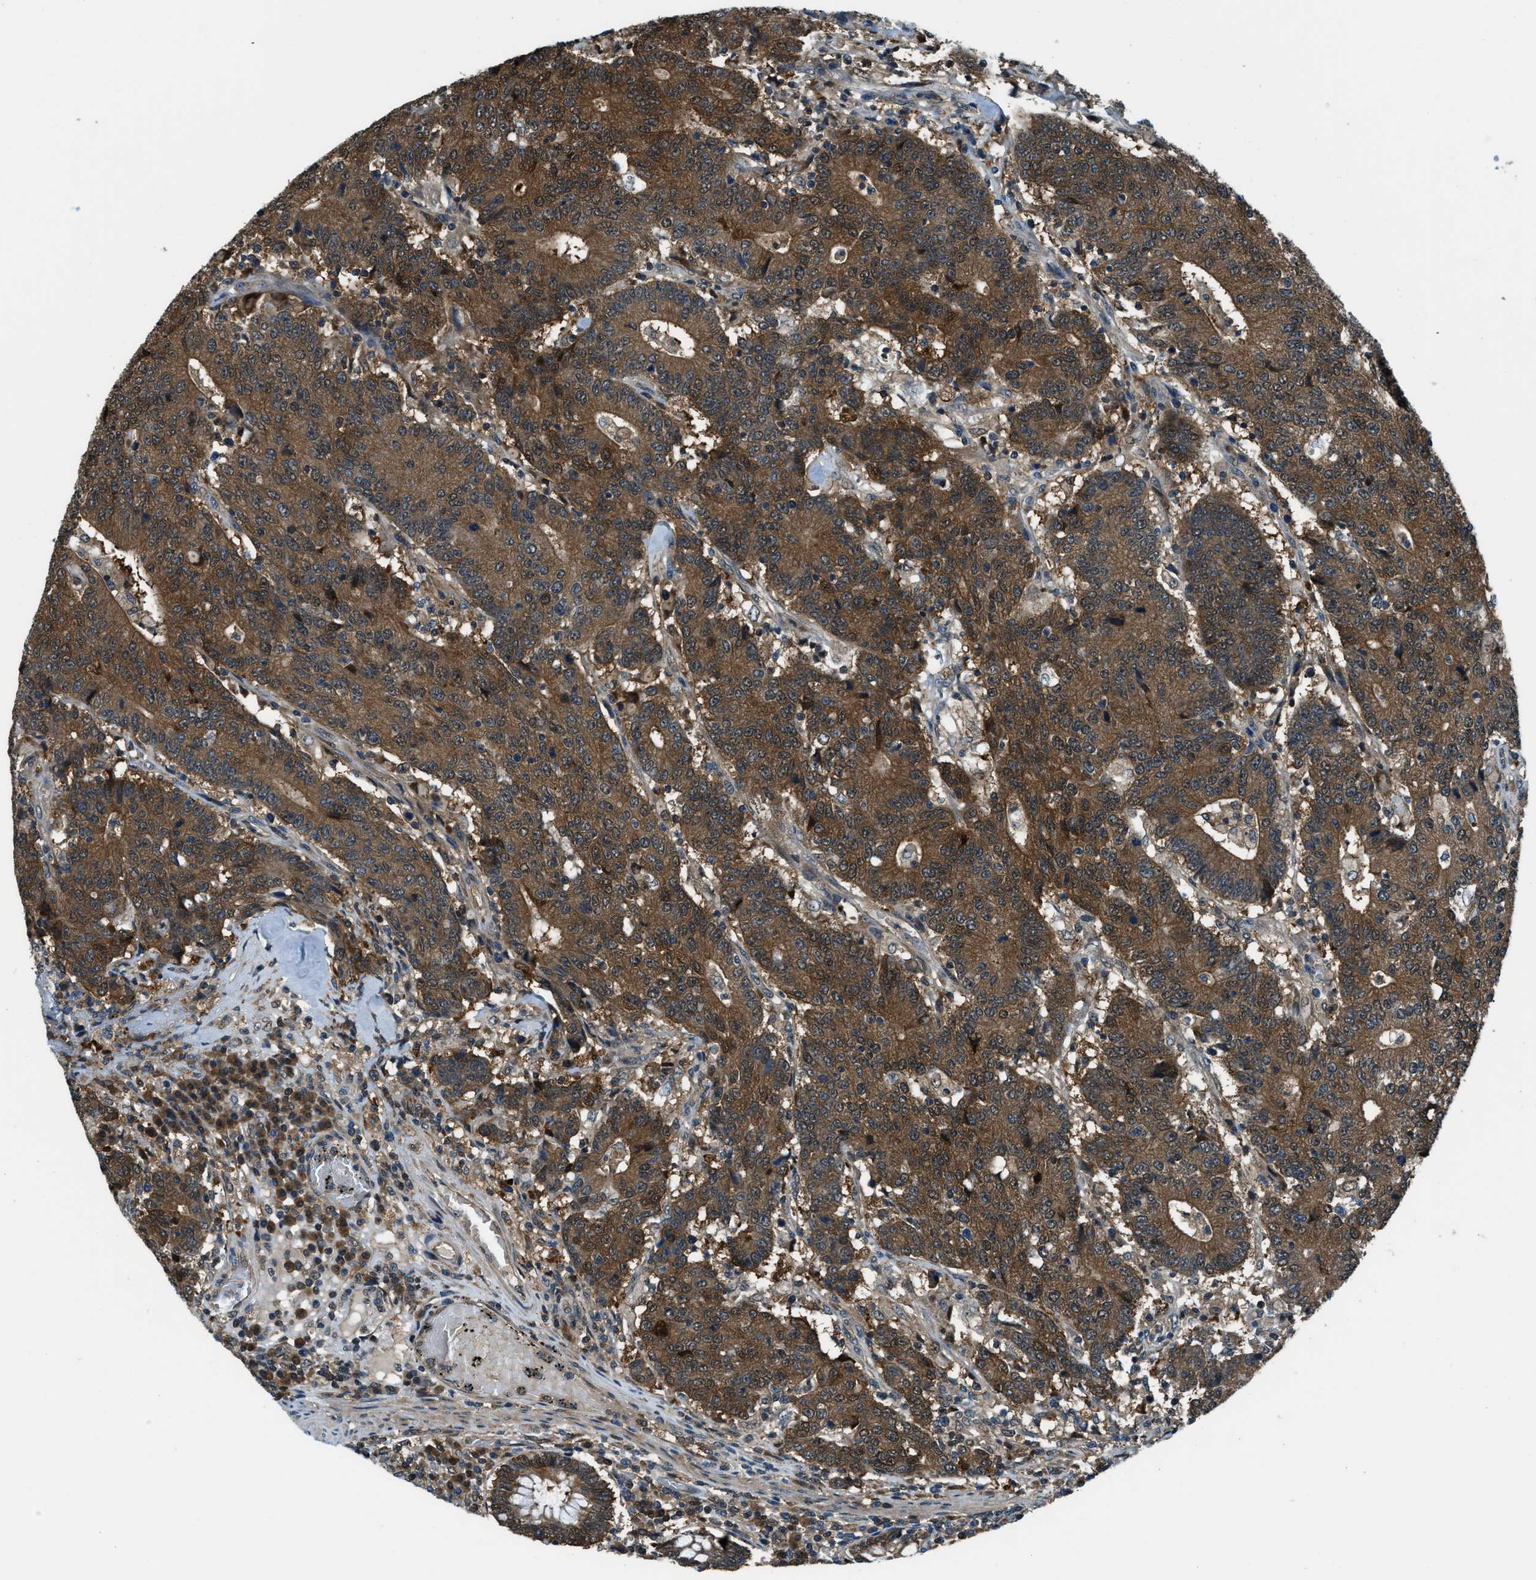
{"staining": {"intensity": "strong", "quantity": ">75%", "location": "cytoplasmic/membranous"}, "tissue": "colorectal cancer", "cell_type": "Tumor cells", "image_type": "cancer", "snomed": [{"axis": "morphology", "description": "Normal tissue, NOS"}, {"axis": "morphology", "description": "Adenocarcinoma, NOS"}, {"axis": "topography", "description": "Colon"}], "caption": "A micrograph of colorectal adenocarcinoma stained for a protein shows strong cytoplasmic/membranous brown staining in tumor cells. (DAB IHC with brightfield microscopy, high magnification).", "gene": "HEBP2", "patient": {"sex": "female", "age": 75}}